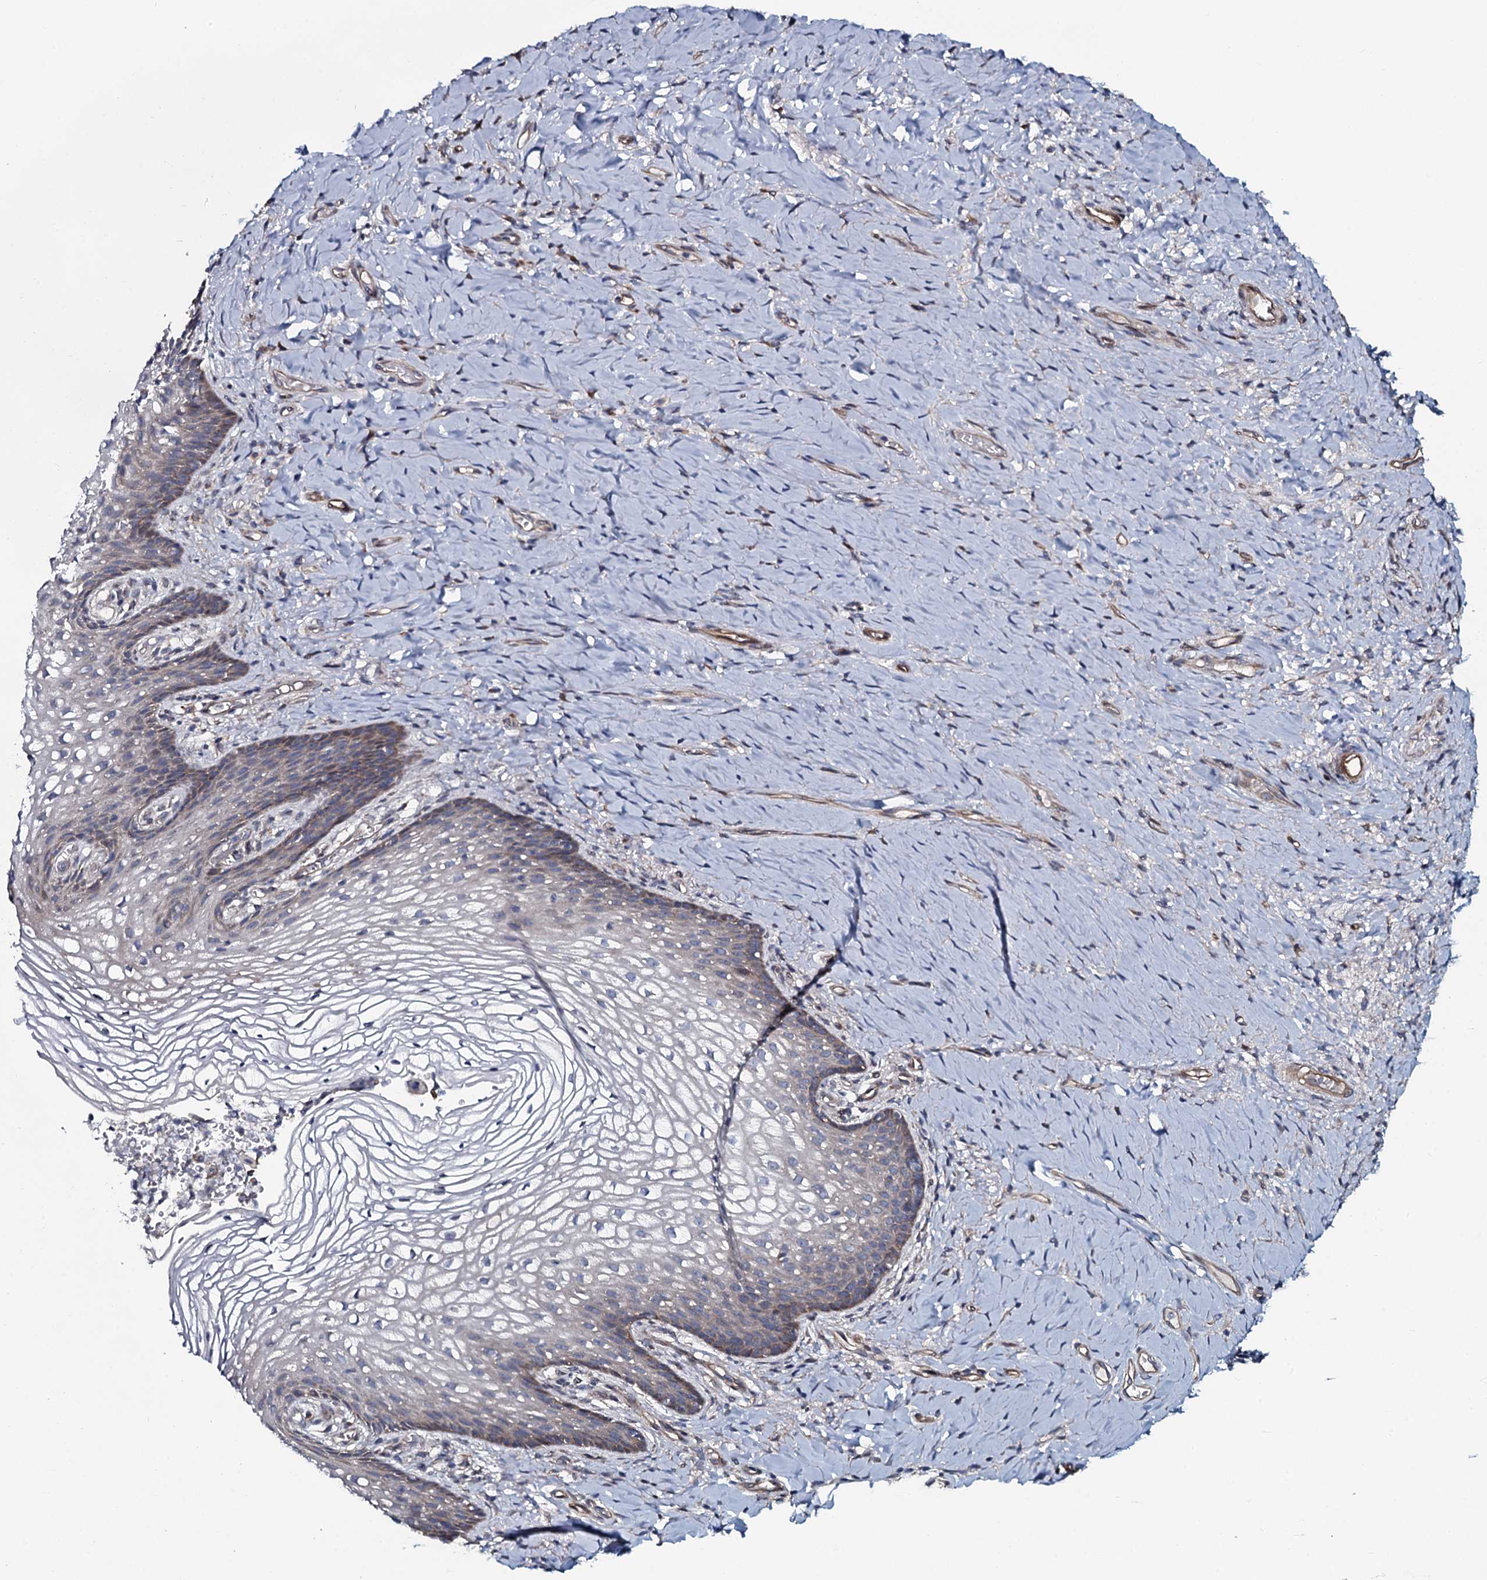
{"staining": {"intensity": "moderate", "quantity": "25%-75%", "location": "cytoplasmic/membranous"}, "tissue": "vagina", "cell_type": "Squamous epithelial cells", "image_type": "normal", "snomed": [{"axis": "morphology", "description": "Normal tissue, NOS"}, {"axis": "topography", "description": "Vagina"}], "caption": "Protein expression by immunohistochemistry demonstrates moderate cytoplasmic/membranous staining in about 25%-75% of squamous epithelial cells in benign vagina.", "gene": "KCTD4", "patient": {"sex": "female", "age": 60}}